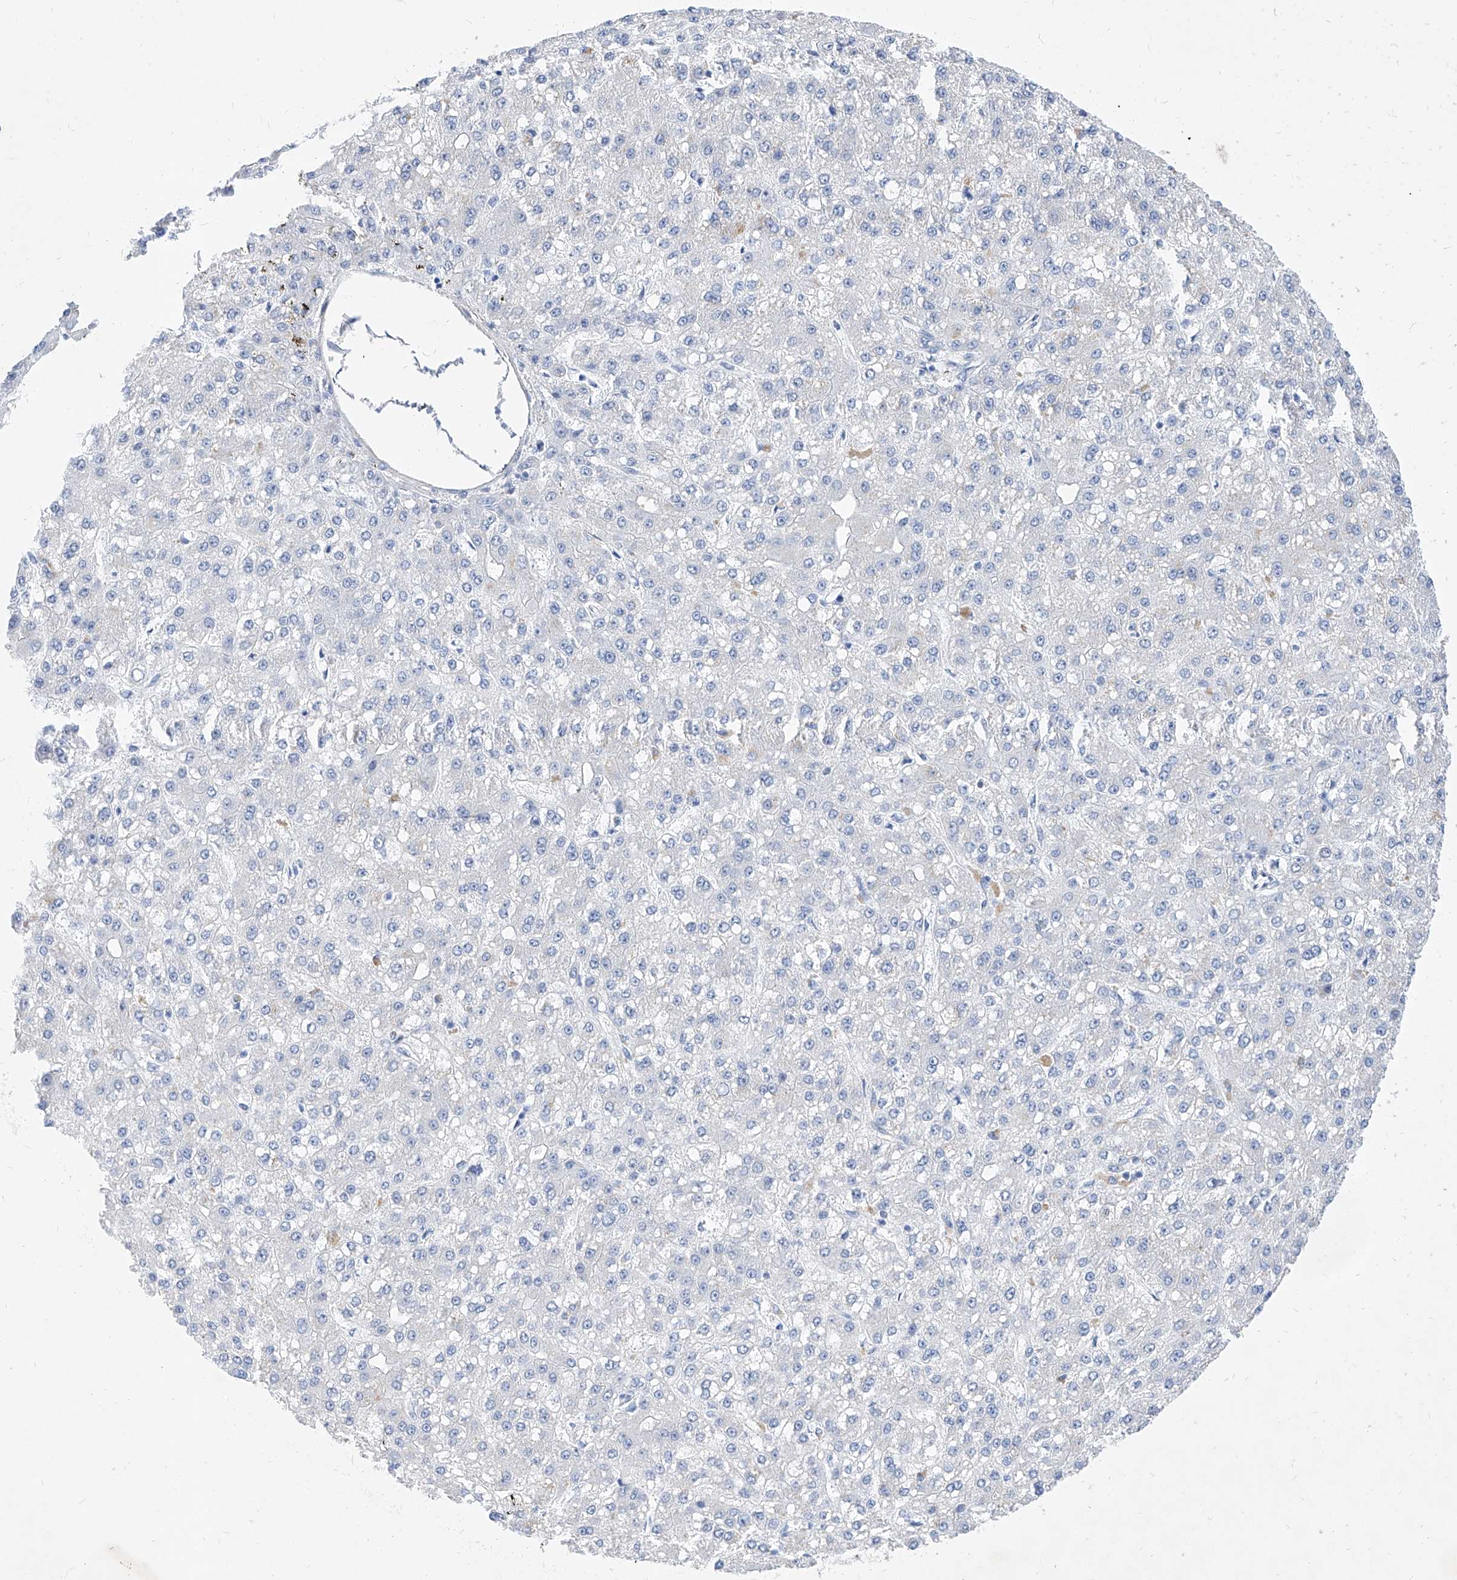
{"staining": {"intensity": "negative", "quantity": "none", "location": "none"}, "tissue": "liver cancer", "cell_type": "Tumor cells", "image_type": "cancer", "snomed": [{"axis": "morphology", "description": "Carcinoma, Hepatocellular, NOS"}, {"axis": "topography", "description": "Liver"}], "caption": "Immunohistochemistry (IHC) image of human liver cancer (hepatocellular carcinoma) stained for a protein (brown), which demonstrates no staining in tumor cells.", "gene": "BPTF", "patient": {"sex": "male", "age": 67}}